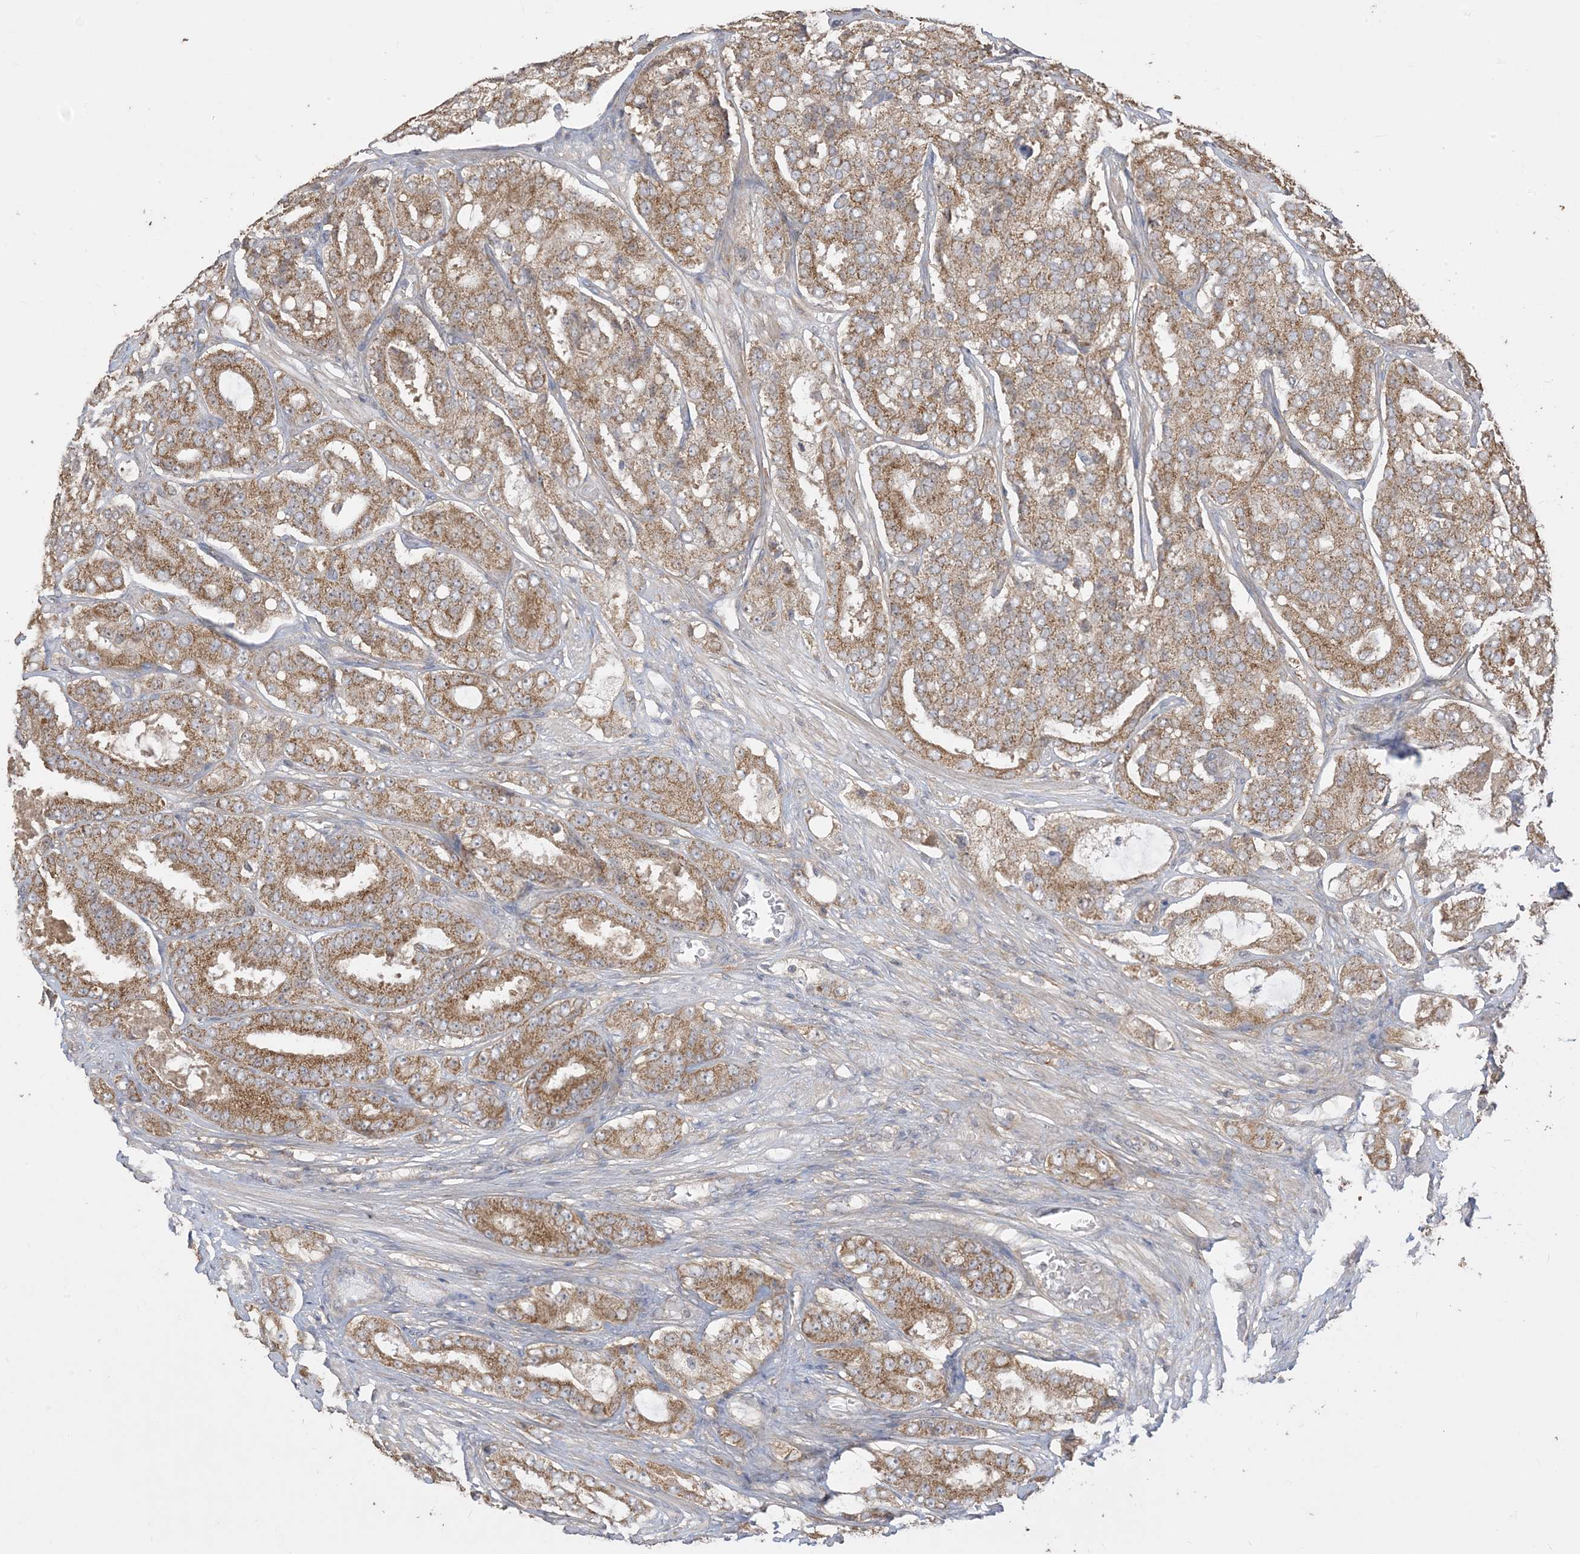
{"staining": {"intensity": "strong", "quantity": ">75%", "location": "cytoplasmic/membranous"}, "tissue": "prostate cancer", "cell_type": "Tumor cells", "image_type": "cancer", "snomed": [{"axis": "morphology", "description": "Adenocarcinoma, High grade"}, {"axis": "topography", "description": "Prostate"}], "caption": "Immunohistochemistry (DAB (3,3'-diaminobenzidine)) staining of prostate adenocarcinoma (high-grade) reveals strong cytoplasmic/membranous protein expression in about >75% of tumor cells.", "gene": "SIRT3", "patient": {"sex": "male", "age": 65}}